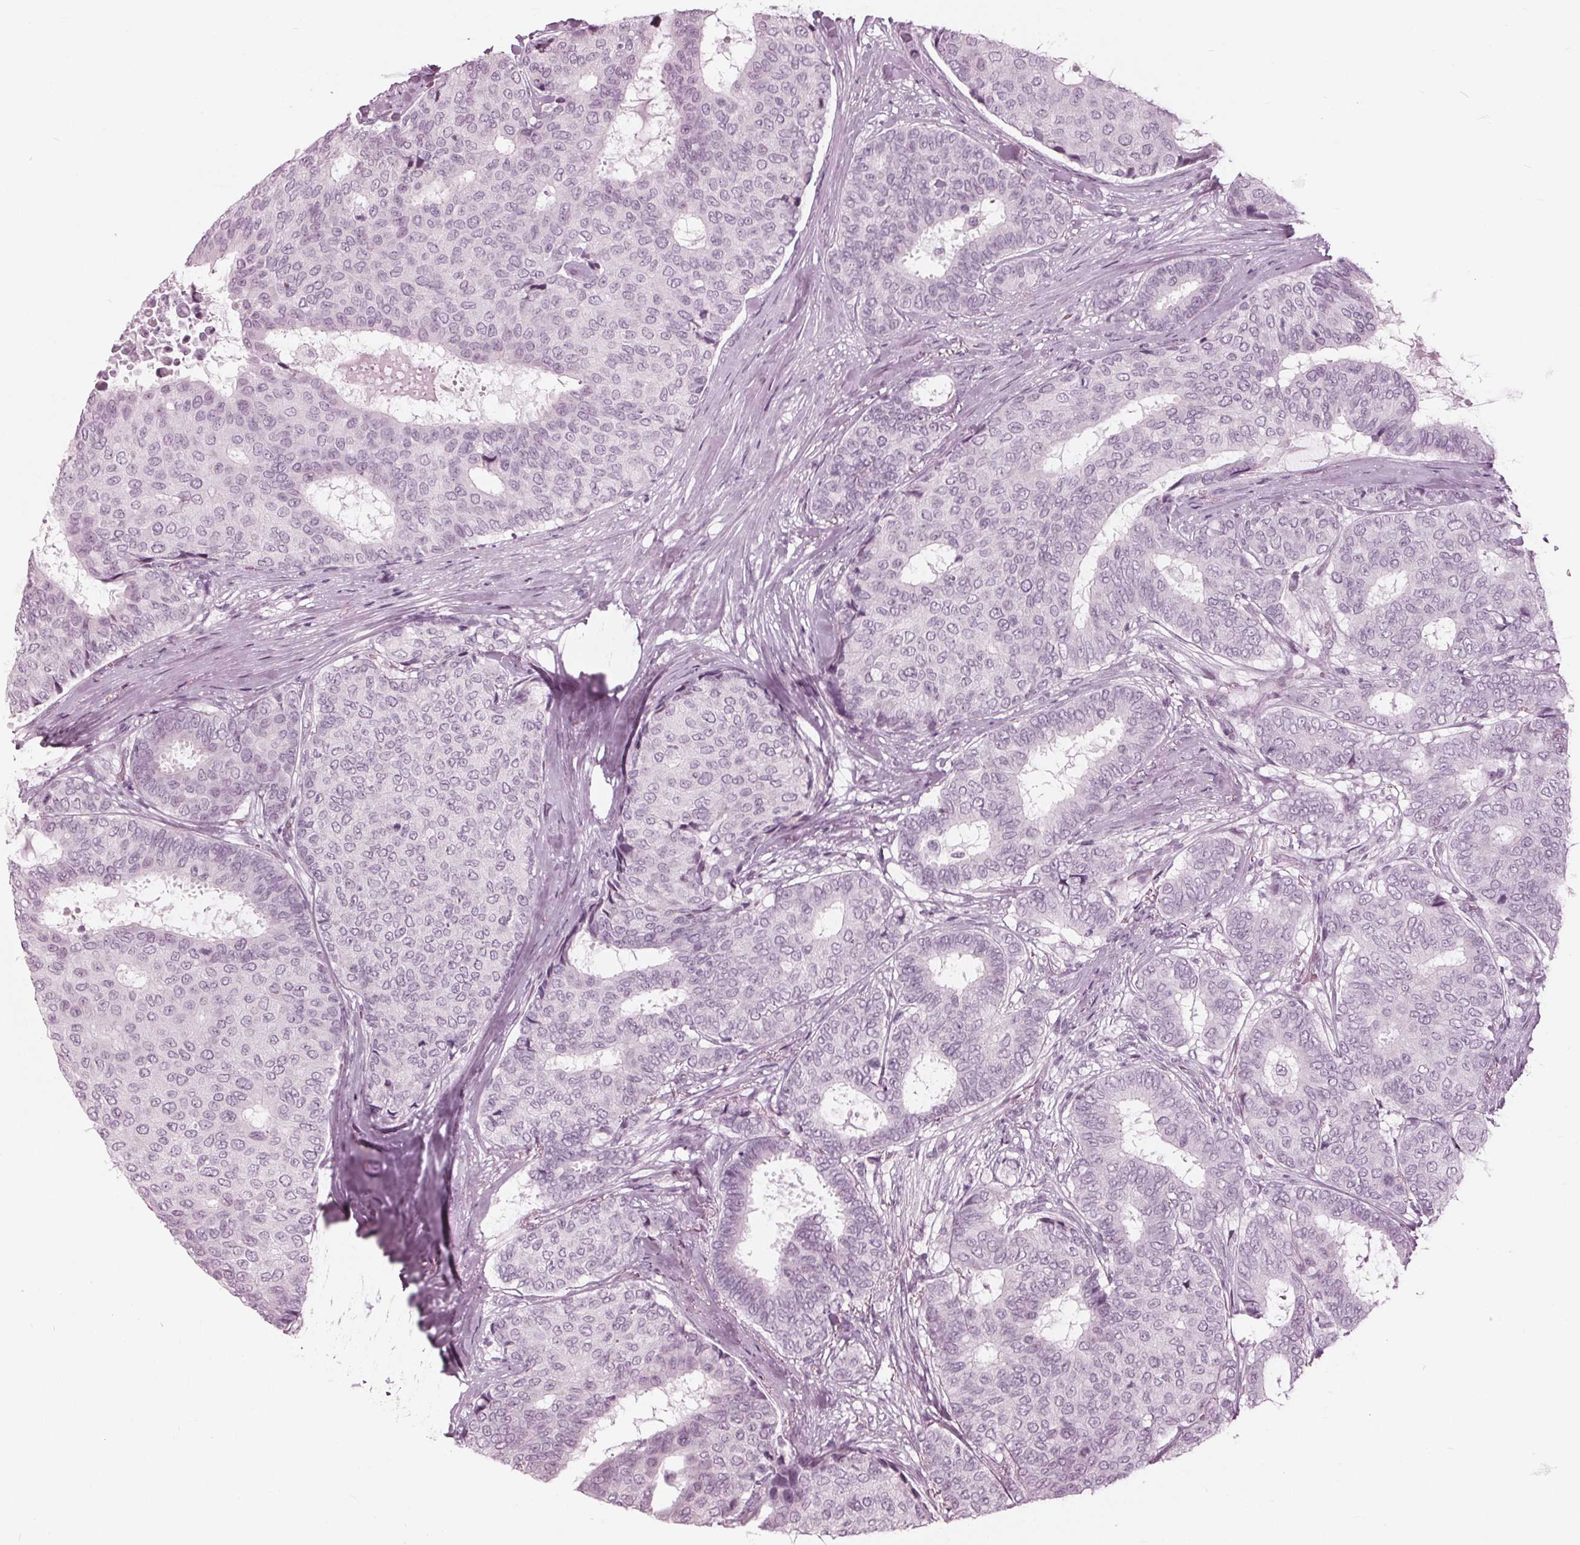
{"staining": {"intensity": "negative", "quantity": "none", "location": "none"}, "tissue": "breast cancer", "cell_type": "Tumor cells", "image_type": "cancer", "snomed": [{"axis": "morphology", "description": "Duct carcinoma"}, {"axis": "topography", "description": "Breast"}], "caption": "A photomicrograph of human breast cancer is negative for staining in tumor cells.", "gene": "KRT28", "patient": {"sex": "female", "age": 75}}